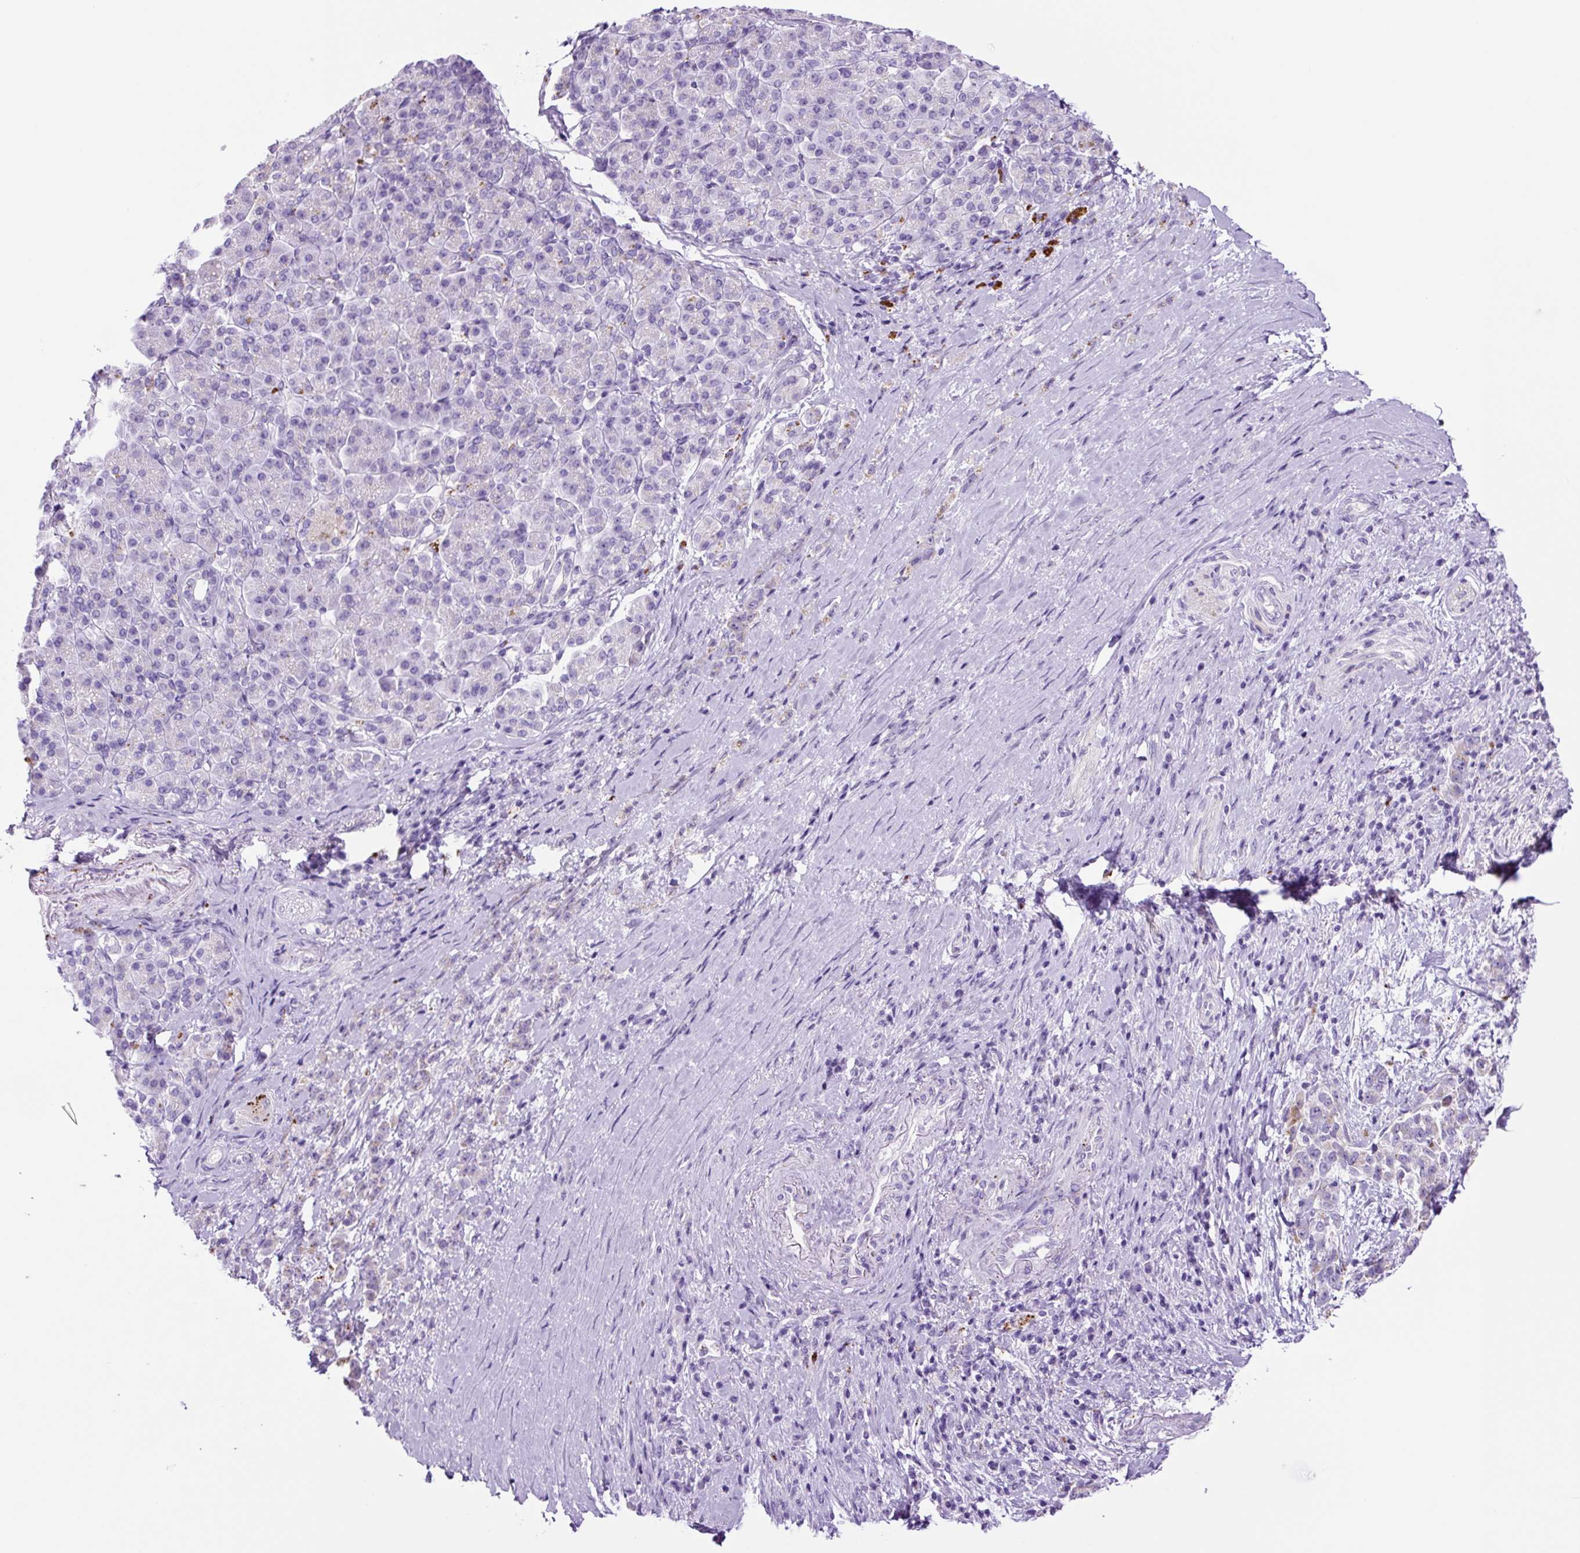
{"staining": {"intensity": "moderate", "quantity": "<25%", "location": "cytoplasmic/membranous"}, "tissue": "pancreatic cancer", "cell_type": "Tumor cells", "image_type": "cancer", "snomed": [{"axis": "morphology", "description": "Normal tissue, NOS"}, {"axis": "morphology", "description": "Adenocarcinoma, NOS"}, {"axis": "topography", "description": "Pancreas"}], "caption": "Immunohistochemical staining of pancreatic adenocarcinoma displays low levels of moderate cytoplasmic/membranous protein expression in approximately <25% of tumor cells. (IHC, brightfield microscopy, high magnification).", "gene": "LCN10", "patient": {"sex": "female", "age": 64}}